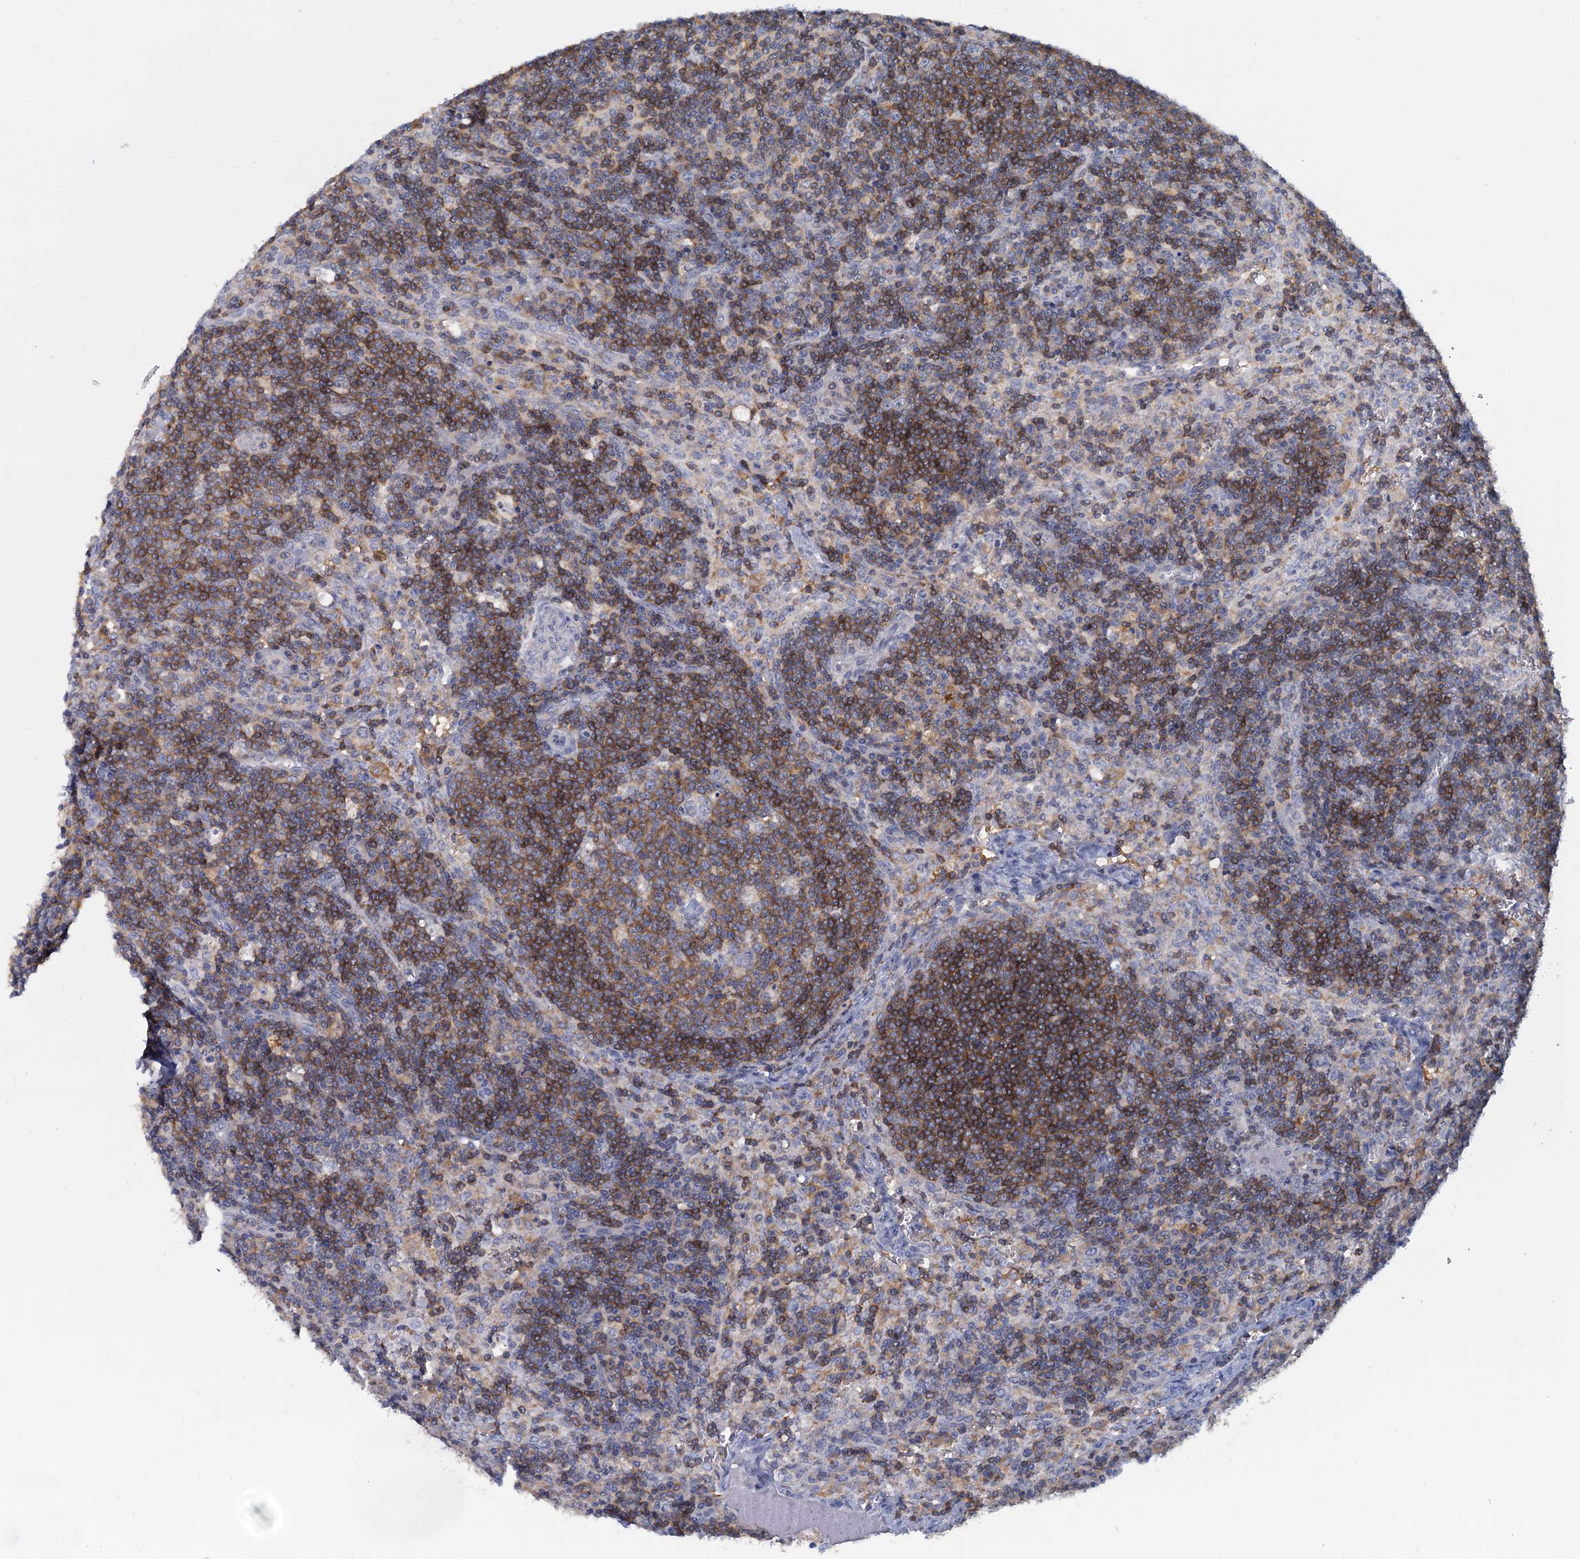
{"staining": {"intensity": "moderate", "quantity": "25%-75%", "location": "cytoplasmic/membranous"}, "tissue": "lymph node", "cell_type": "Germinal center cells", "image_type": "normal", "snomed": [{"axis": "morphology", "description": "Normal tissue, NOS"}, {"axis": "topography", "description": "Lymph node"}], "caption": "Benign lymph node displays moderate cytoplasmic/membranous staining in approximately 25%-75% of germinal center cells, visualized by immunohistochemistry. Ihc stains the protein of interest in brown and the nuclei are stained blue.", "gene": "ACSM3", "patient": {"sex": "male", "age": 58}}